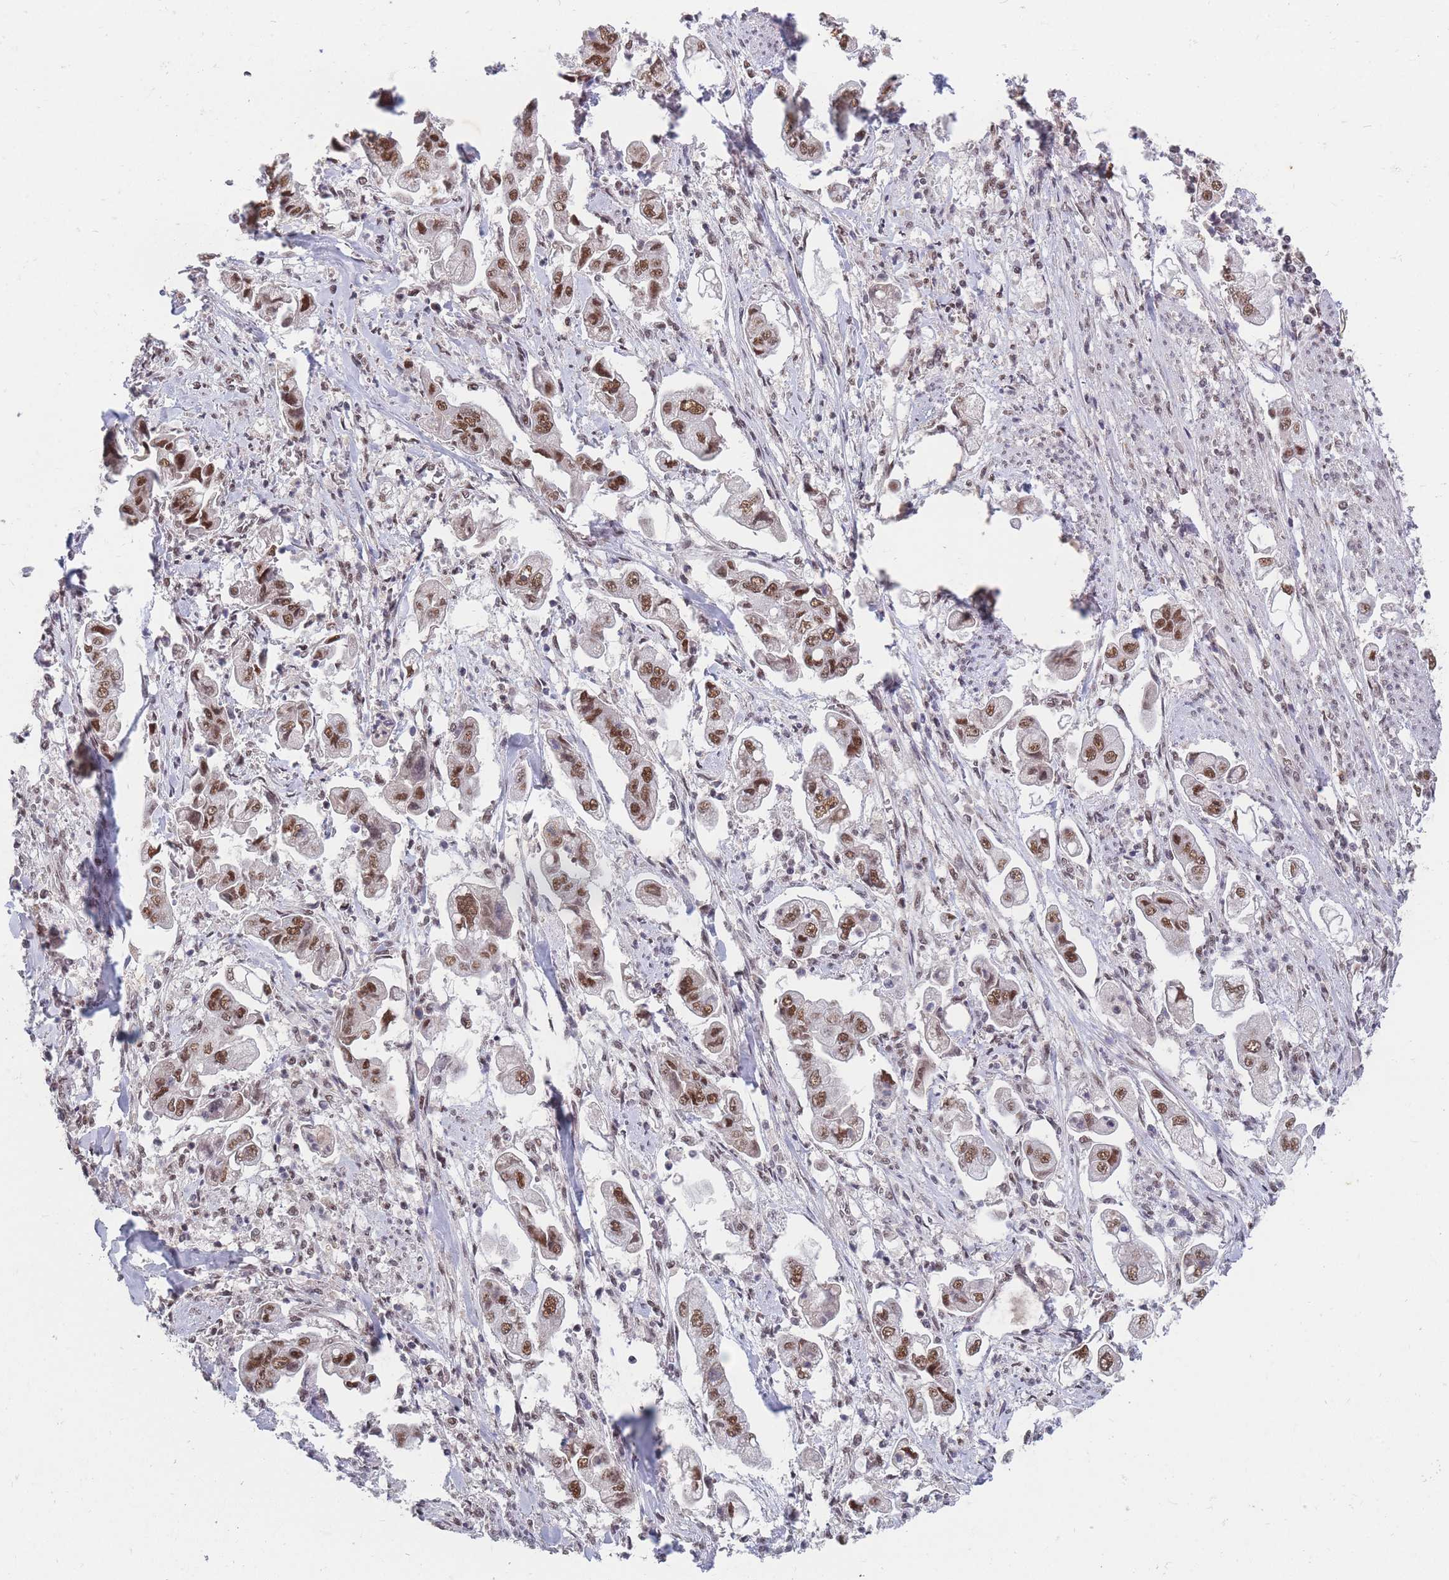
{"staining": {"intensity": "moderate", "quantity": ">75%", "location": "nuclear"}, "tissue": "stomach cancer", "cell_type": "Tumor cells", "image_type": "cancer", "snomed": [{"axis": "morphology", "description": "Adenocarcinoma, NOS"}, {"axis": "topography", "description": "Stomach"}], "caption": "Moderate nuclear protein expression is identified in about >75% of tumor cells in stomach cancer (adenocarcinoma).", "gene": "SNRPA1", "patient": {"sex": "male", "age": 62}}